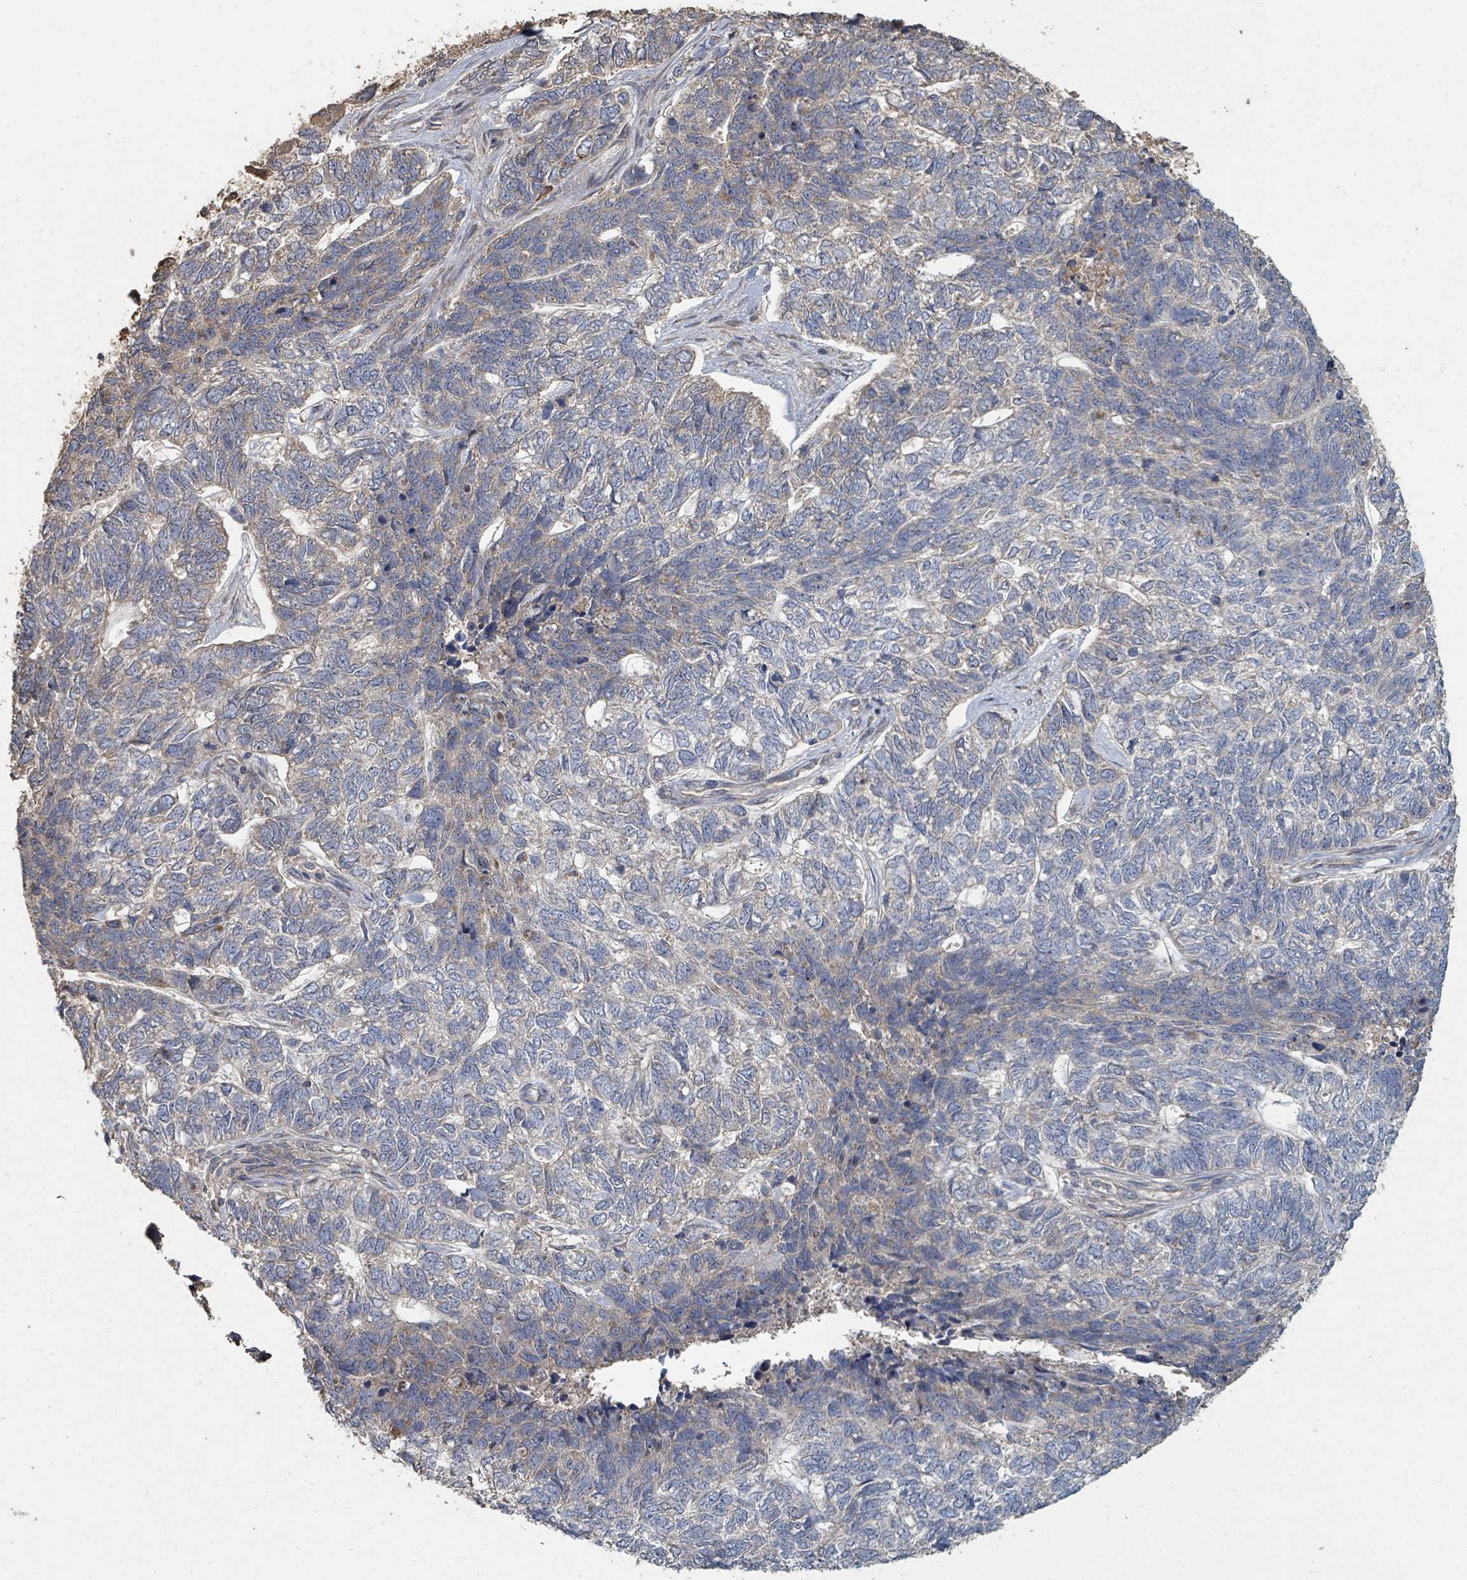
{"staining": {"intensity": "negative", "quantity": "none", "location": "none"}, "tissue": "skin cancer", "cell_type": "Tumor cells", "image_type": "cancer", "snomed": [{"axis": "morphology", "description": "Basal cell carcinoma"}, {"axis": "topography", "description": "Skin"}], "caption": "Tumor cells are negative for brown protein staining in skin cancer. (IHC, brightfield microscopy, high magnification).", "gene": "WDFY1", "patient": {"sex": "female", "age": 65}}